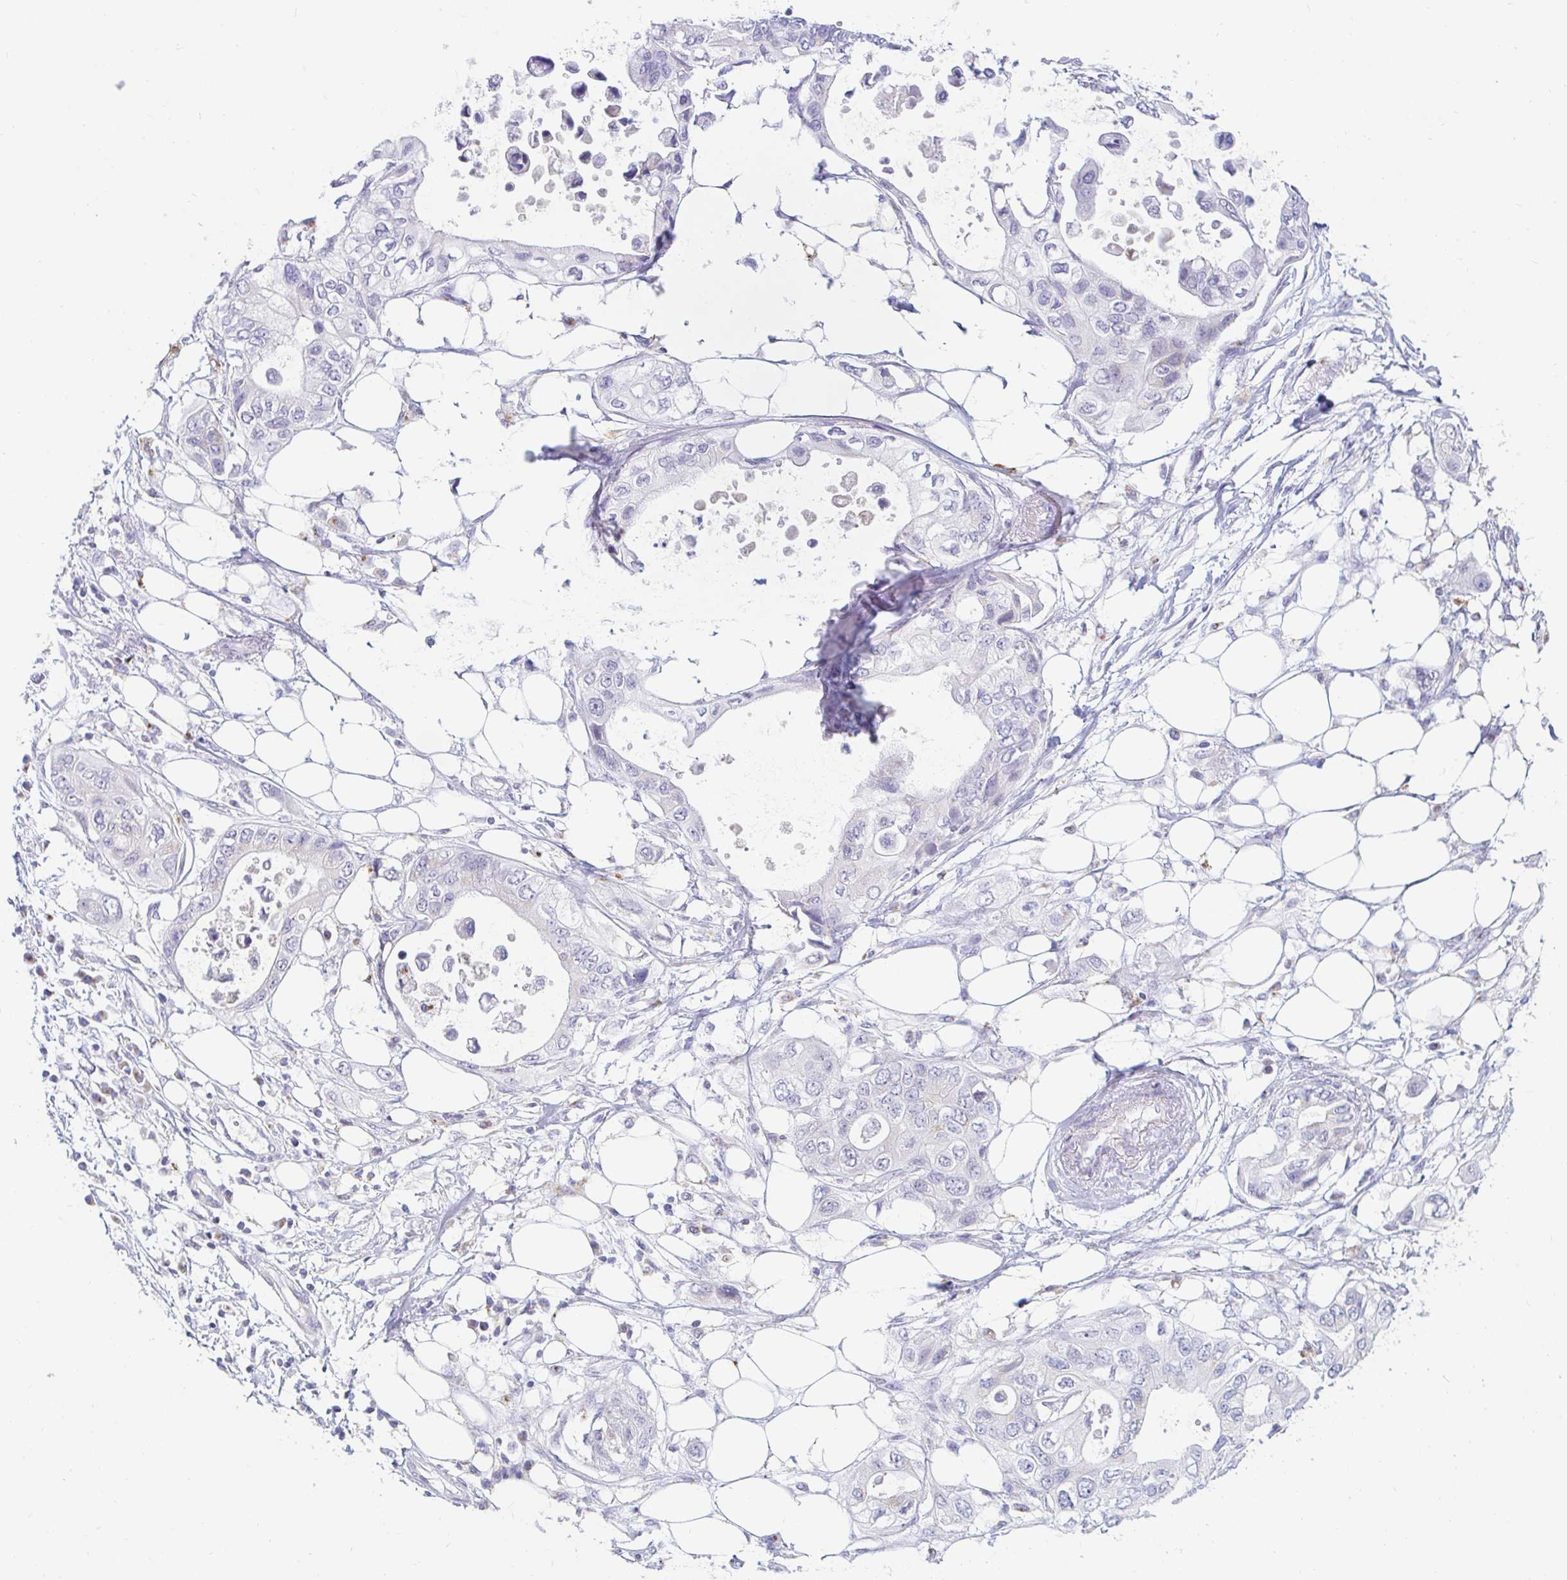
{"staining": {"intensity": "negative", "quantity": "none", "location": "none"}, "tissue": "pancreatic cancer", "cell_type": "Tumor cells", "image_type": "cancer", "snomed": [{"axis": "morphology", "description": "Adenocarcinoma, NOS"}, {"axis": "topography", "description": "Pancreas"}], "caption": "Tumor cells show no significant expression in pancreatic adenocarcinoma.", "gene": "OR51D1", "patient": {"sex": "female", "age": 63}}